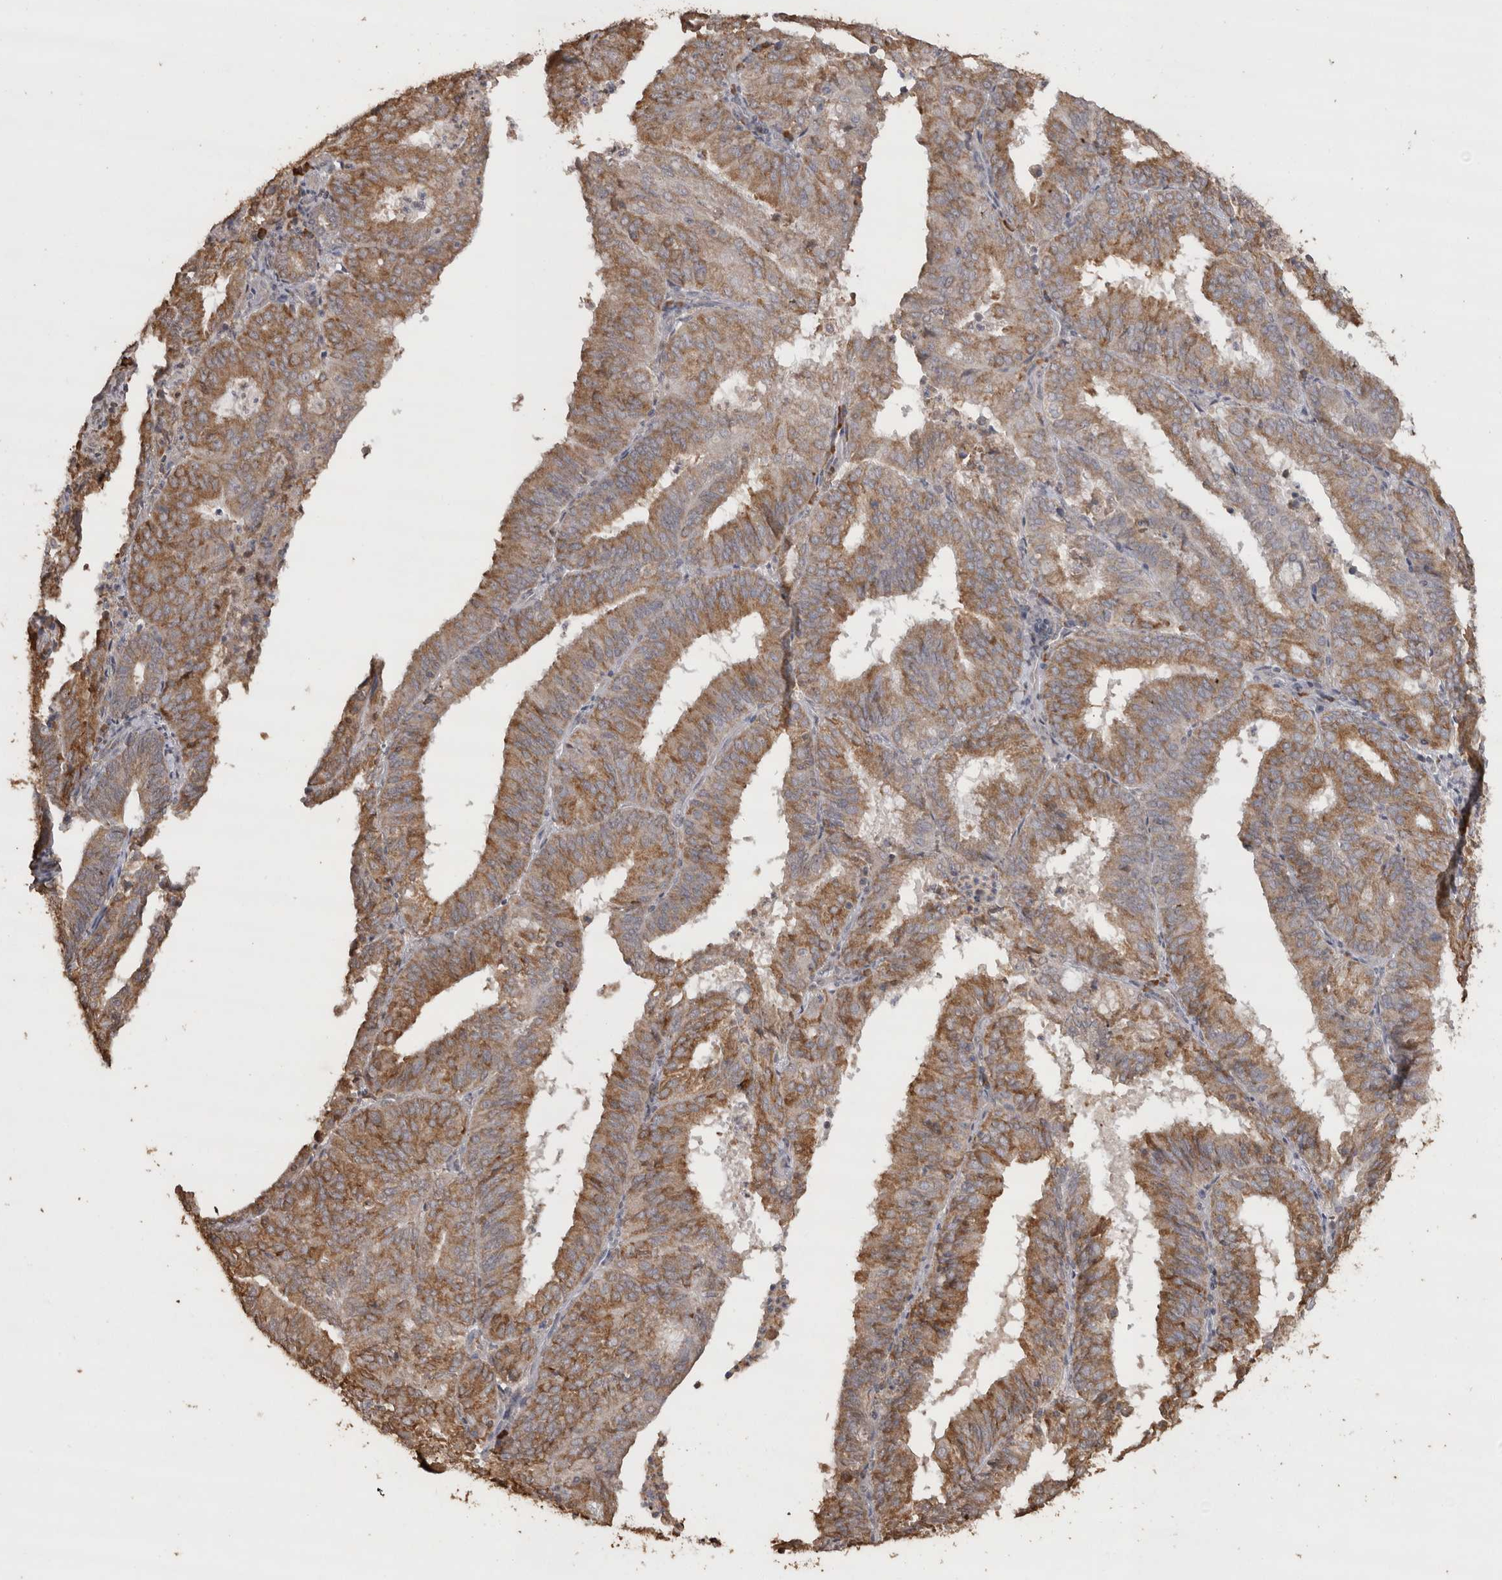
{"staining": {"intensity": "moderate", "quantity": ">75%", "location": "cytoplasmic/membranous"}, "tissue": "endometrial cancer", "cell_type": "Tumor cells", "image_type": "cancer", "snomed": [{"axis": "morphology", "description": "Adenocarcinoma, NOS"}, {"axis": "topography", "description": "Uterus"}], "caption": "Endometrial cancer (adenocarcinoma) tissue exhibits moderate cytoplasmic/membranous expression in approximately >75% of tumor cells, visualized by immunohistochemistry. The protein of interest is shown in brown color, while the nuclei are stained blue.", "gene": "CRELD2", "patient": {"sex": "female", "age": 60}}